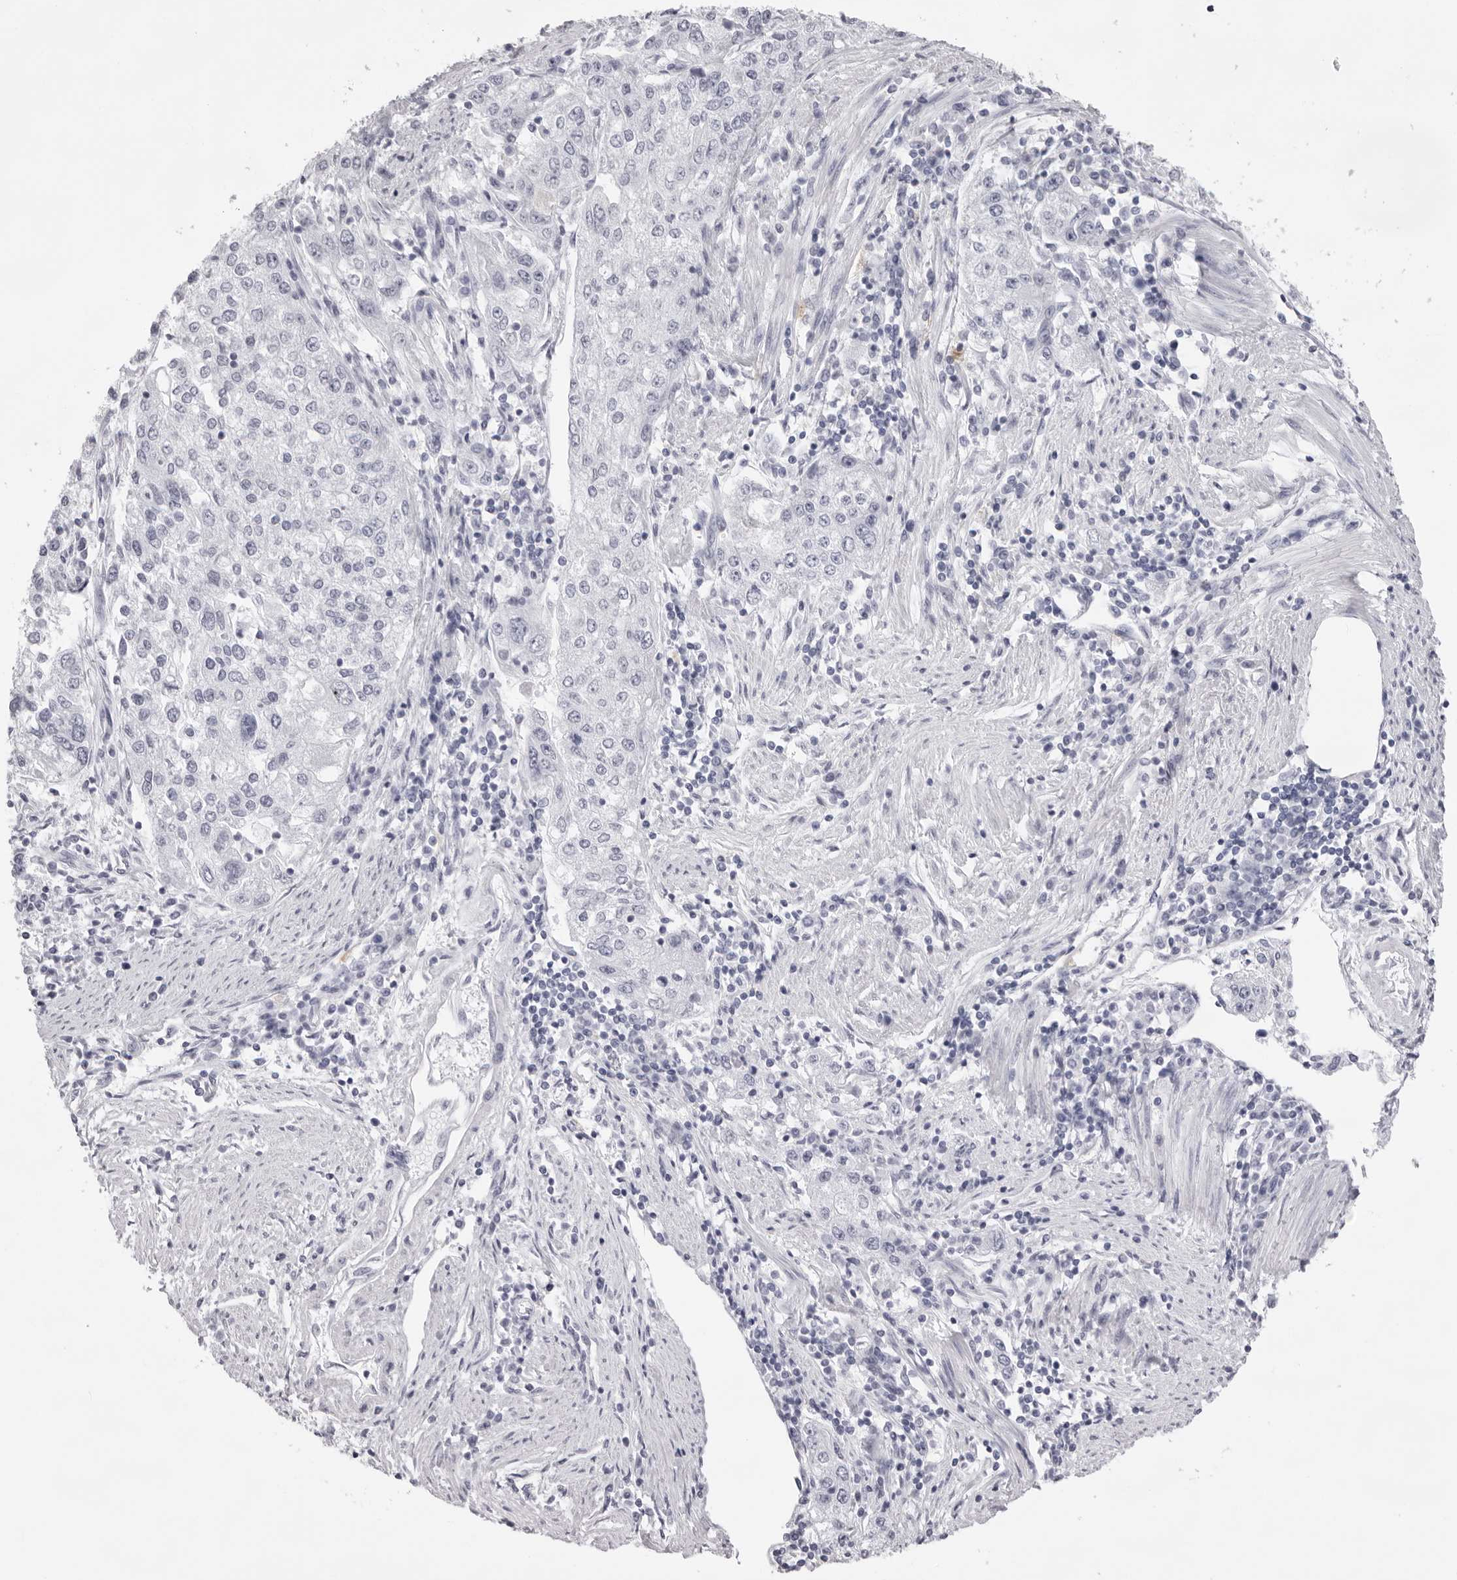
{"staining": {"intensity": "negative", "quantity": "none", "location": "none"}, "tissue": "endometrial cancer", "cell_type": "Tumor cells", "image_type": "cancer", "snomed": [{"axis": "morphology", "description": "Adenocarcinoma, NOS"}, {"axis": "topography", "description": "Endometrium"}], "caption": "Adenocarcinoma (endometrial) was stained to show a protein in brown. There is no significant positivity in tumor cells. (DAB immunohistochemistry (IHC), high magnification).", "gene": "SMIM2", "patient": {"sex": "female", "age": 49}}